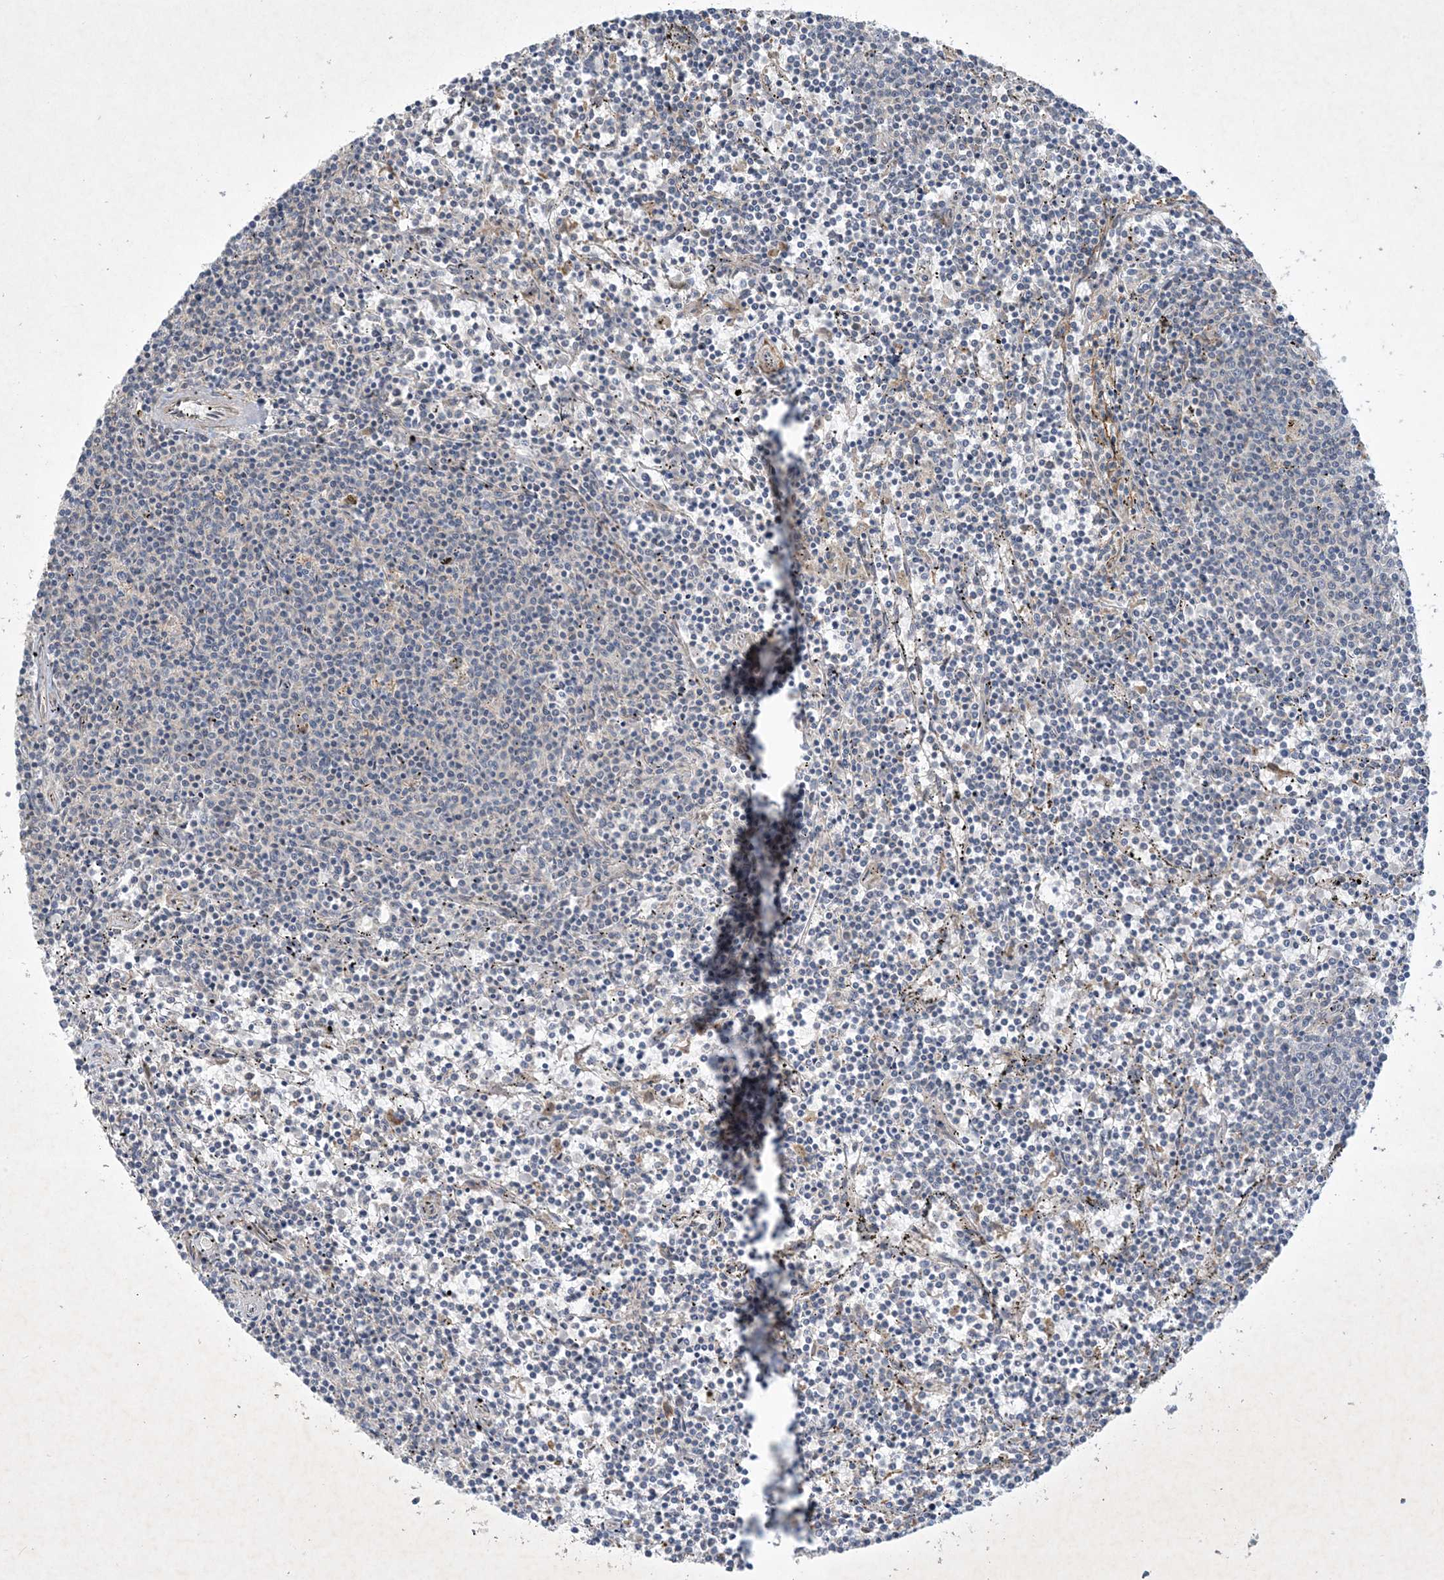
{"staining": {"intensity": "negative", "quantity": "none", "location": "none"}, "tissue": "lymphoma", "cell_type": "Tumor cells", "image_type": "cancer", "snomed": [{"axis": "morphology", "description": "Malignant lymphoma, non-Hodgkin's type, Low grade"}, {"axis": "topography", "description": "Spleen"}], "caption": "Low-grade malignant lymphoma, non-Hodgkin's type stained for a protein using IHC exhibits no staining tumor cells.", "gene": "MRPS18A", "patient": {"sex": "female", "age": 50}}